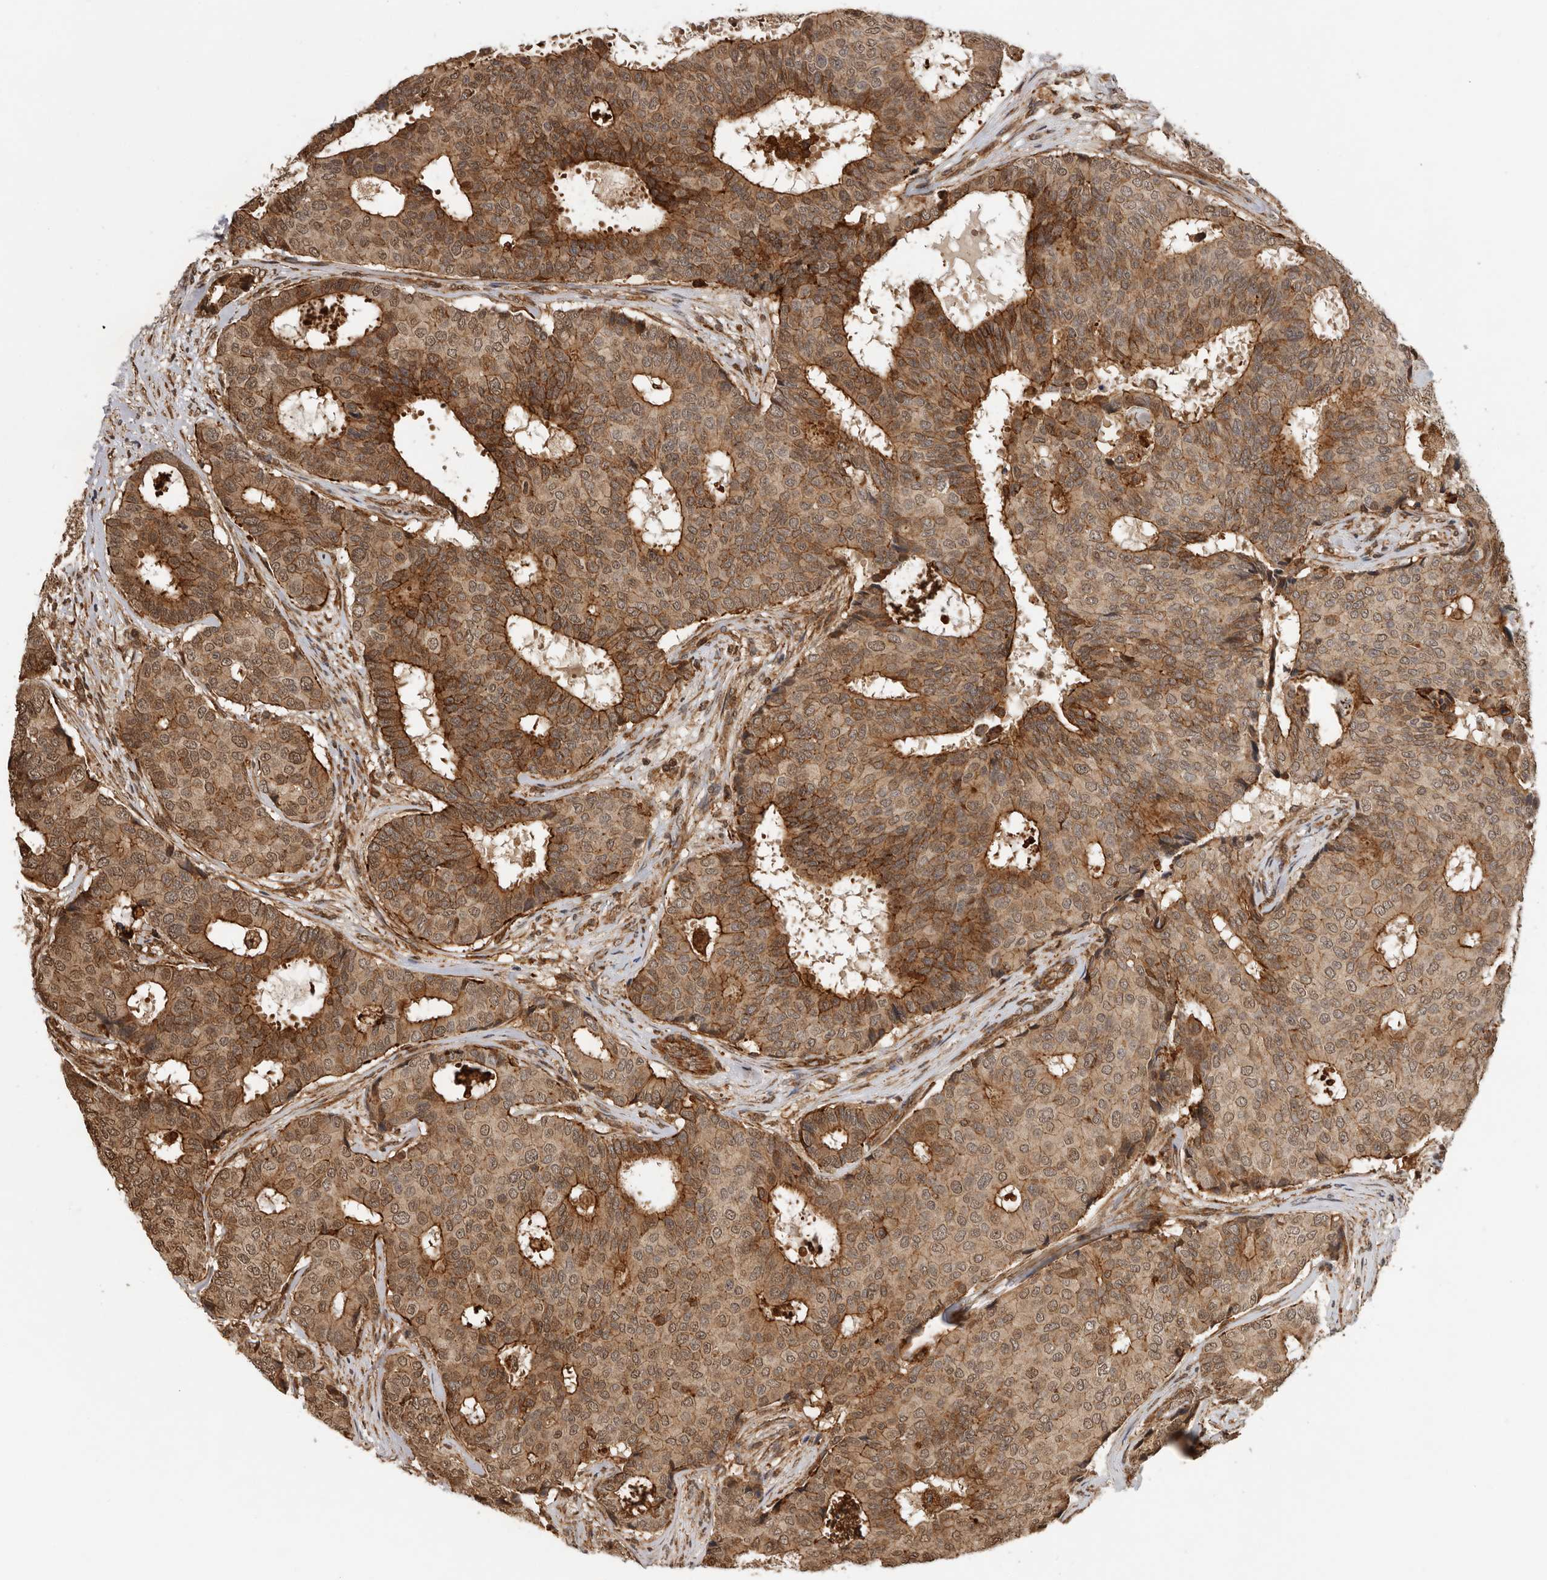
{"staining": {"intensity": "strong", "quantity": ">75%", "location": "cytoplasmic/membranous"}, "tissue": "breast cancer", "cell_type": "Tumor cells", "image_type": "cancer", "snomed": [{"axis": "morphology", "description": "Duct carcinoma"}, {"axis": "topography", "description": "Breast"}], "caption": "Immunohistochemistry of human breast cancer (intraductal carcinoma) demonstrates high levels of strong cytoplasmic/membranous positivity in about >75% of tumor cells. Immunohistochemistry stains the protein in brown and the nuclei are stained blue.", "gene": "RNF157", "patient": {"sex": "female", "age": 75}}